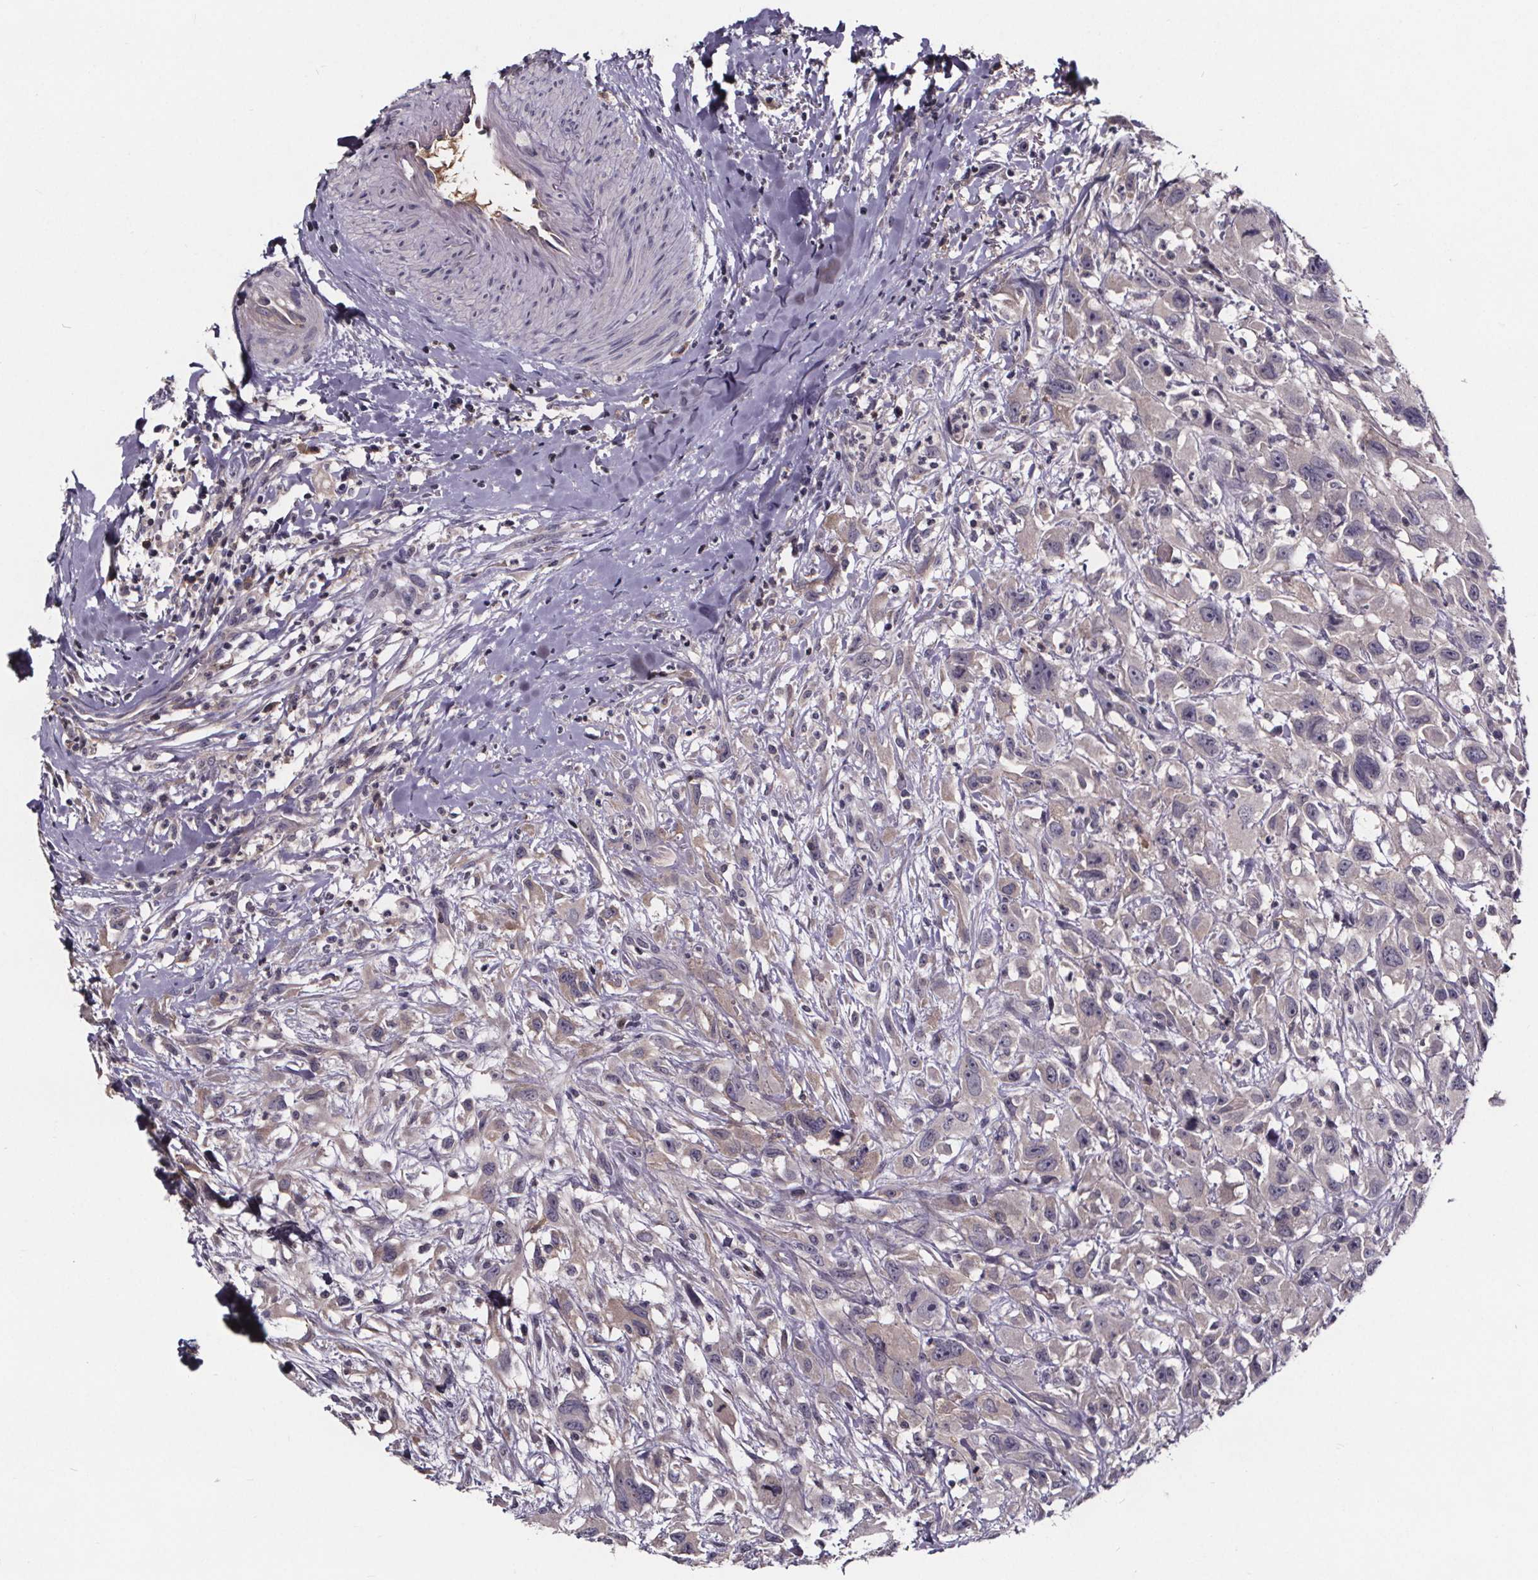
{"staining": {"intensity": "weak", "quantity": "<25%", "location": "cytoplasmic/membranous"}, "tissue": "head and neck cancer", "cell_type": "Tumor cells", "image_type": "cancer", "snomed": [{"axis": "morphology", "description": "Squamous cell carcinoma, NOS"}, {"axis": "morphology", "description": "Squamous cell carcinoma, metastatic, NOS"}, {"axis": "topography", "description": "Oral tissue"}, {"axis": "topography", "description": "Head-Neck"}], "caption": "Head and neck metastatic squamous cell carcinoma was stained to show a protein in brown. There is no significant staining in tumor cells.", "gene": "NPHP4", "patient": {"sex": "female", "age": 85}}